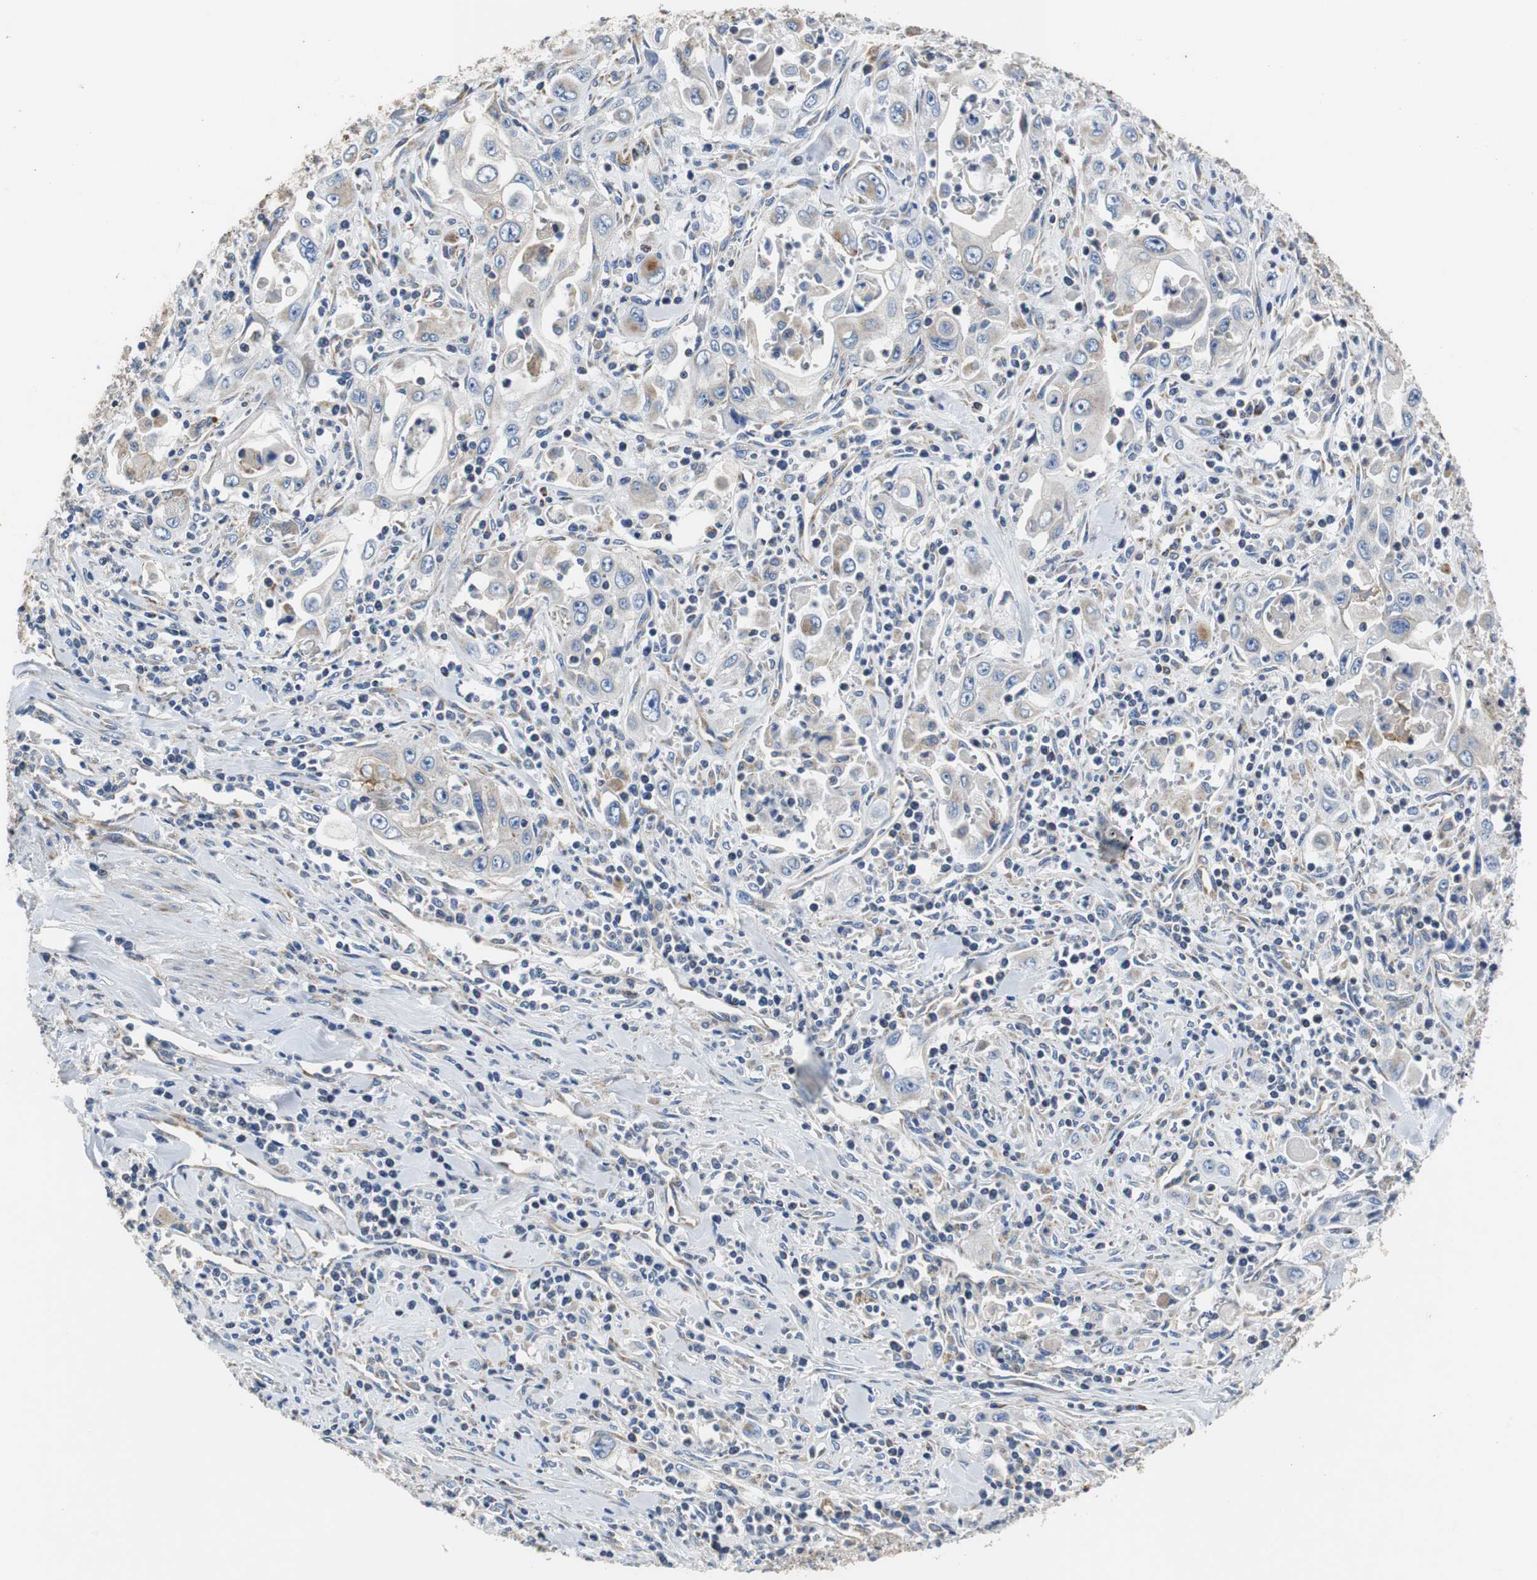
{"staining": {"intensity": "negative", "quantity": "none", "location": "none"}, "tissue": "pancreatic cancer", "cell_type": "Tumor cells", "image_type": "cancer", "snomed": [{"axis": "morphology", "description": "Adenocarcinoma, NOS"}, {"axis": "topography", "description": "Pancreas"}], "caption": "Pancreatic adenocarcinoma stained for a protein using immunohistochemistry (IHC) reveals no positivity tumor cells.", "gene": "PCK1", "patient": {"sex": "male", "age": 70}}